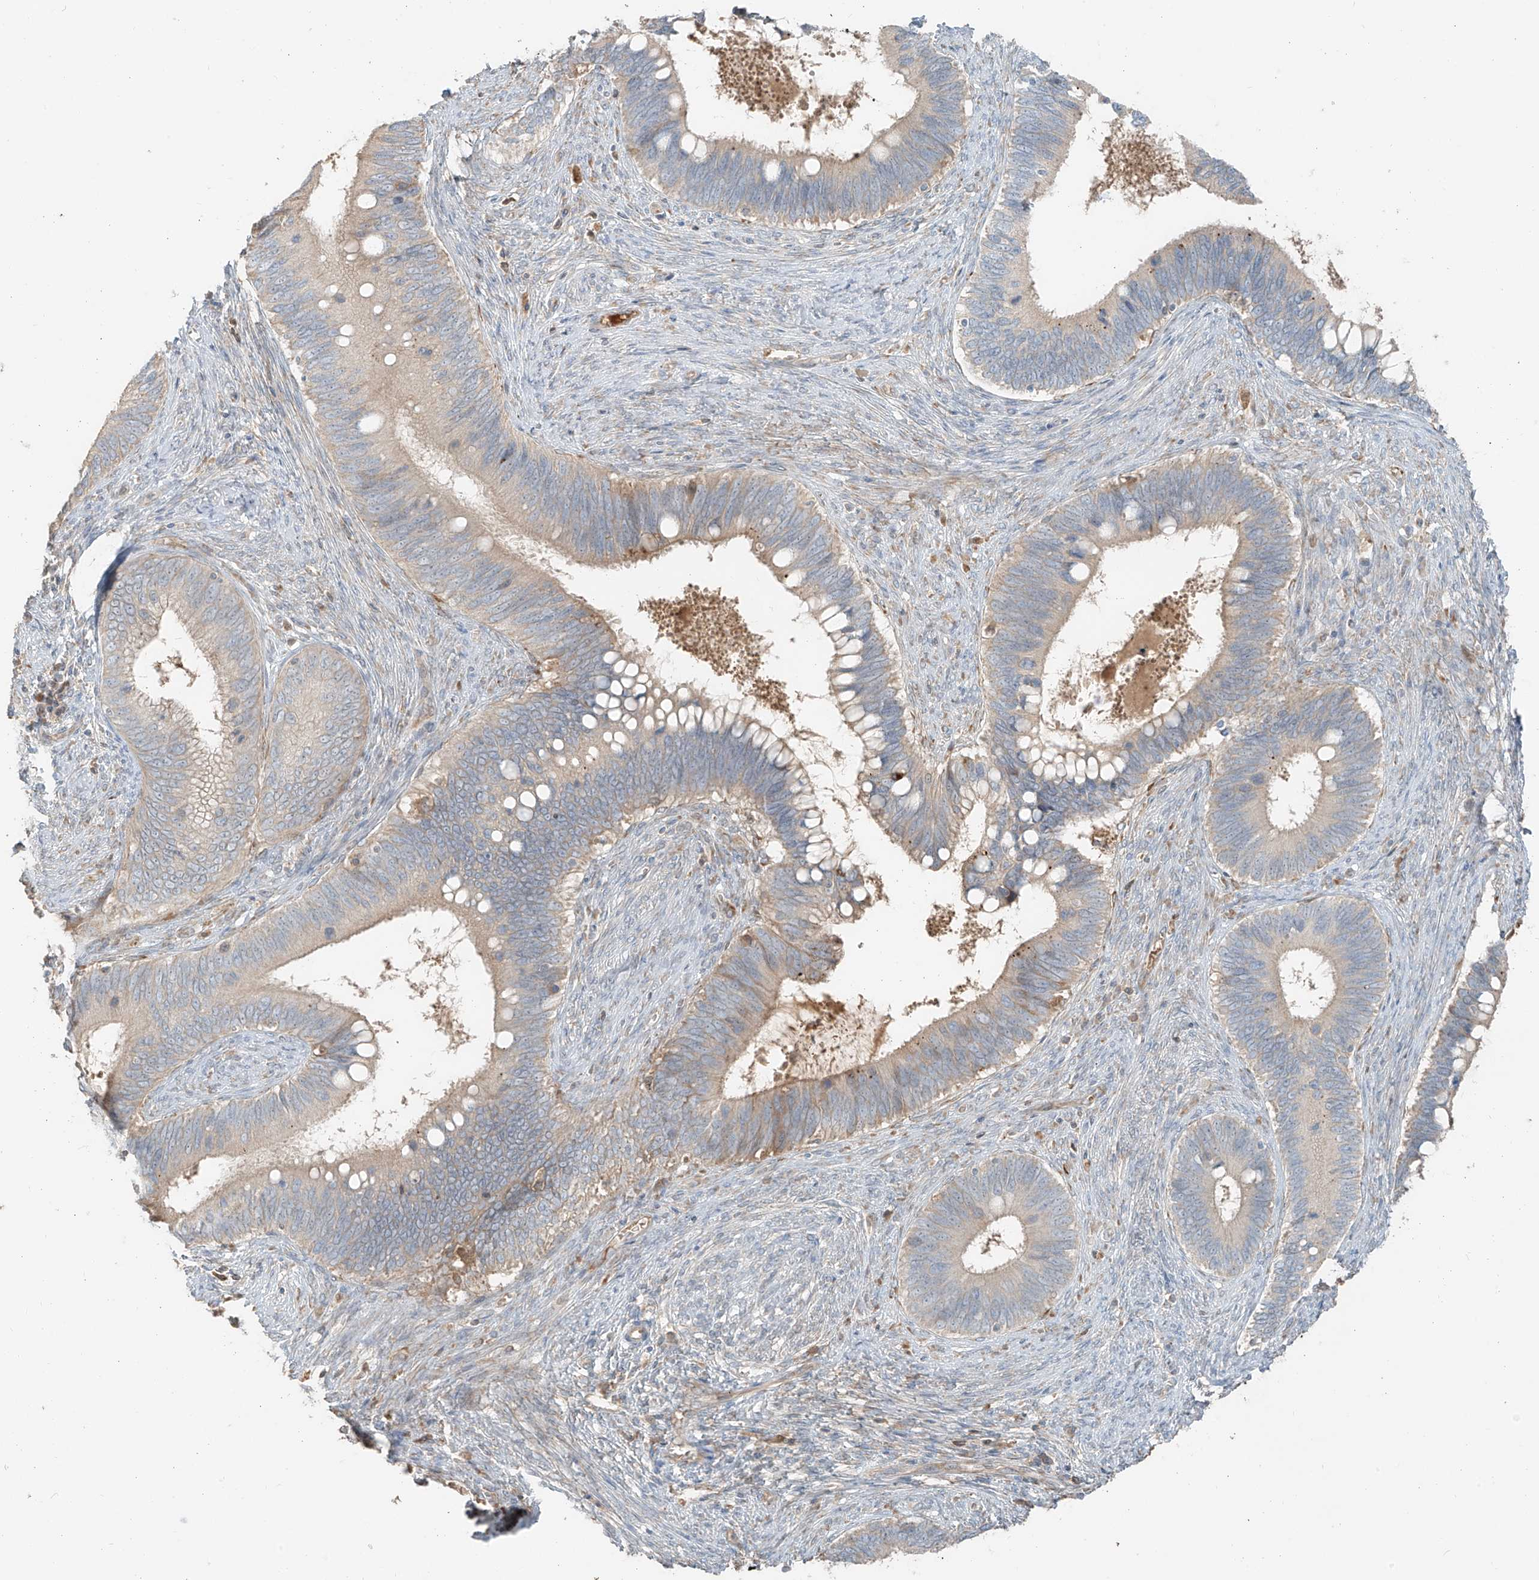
{"staining": {"intensity": "weak", "quantity": "<25%", "location": "cytoplasmic/membranous"}, "tissue": "cervical cancer", "cell_type": "Tumor cells", "image_type": "cancer", "snomed": [{"axis": "morphology", "description": "Adenocarcinoma, NOS"}, {"axis": "topography", "description": "Cervix"}], "caption": "High magnification brightfield microscopy of cervical cancer (adenocarcinoma) stained with DAB (brown) and counterstained with hematoxylin (blue): tumor cells show no significant positivity.", "gene": "FSTL1", "patient": {"sex": "female", "age": 42}}